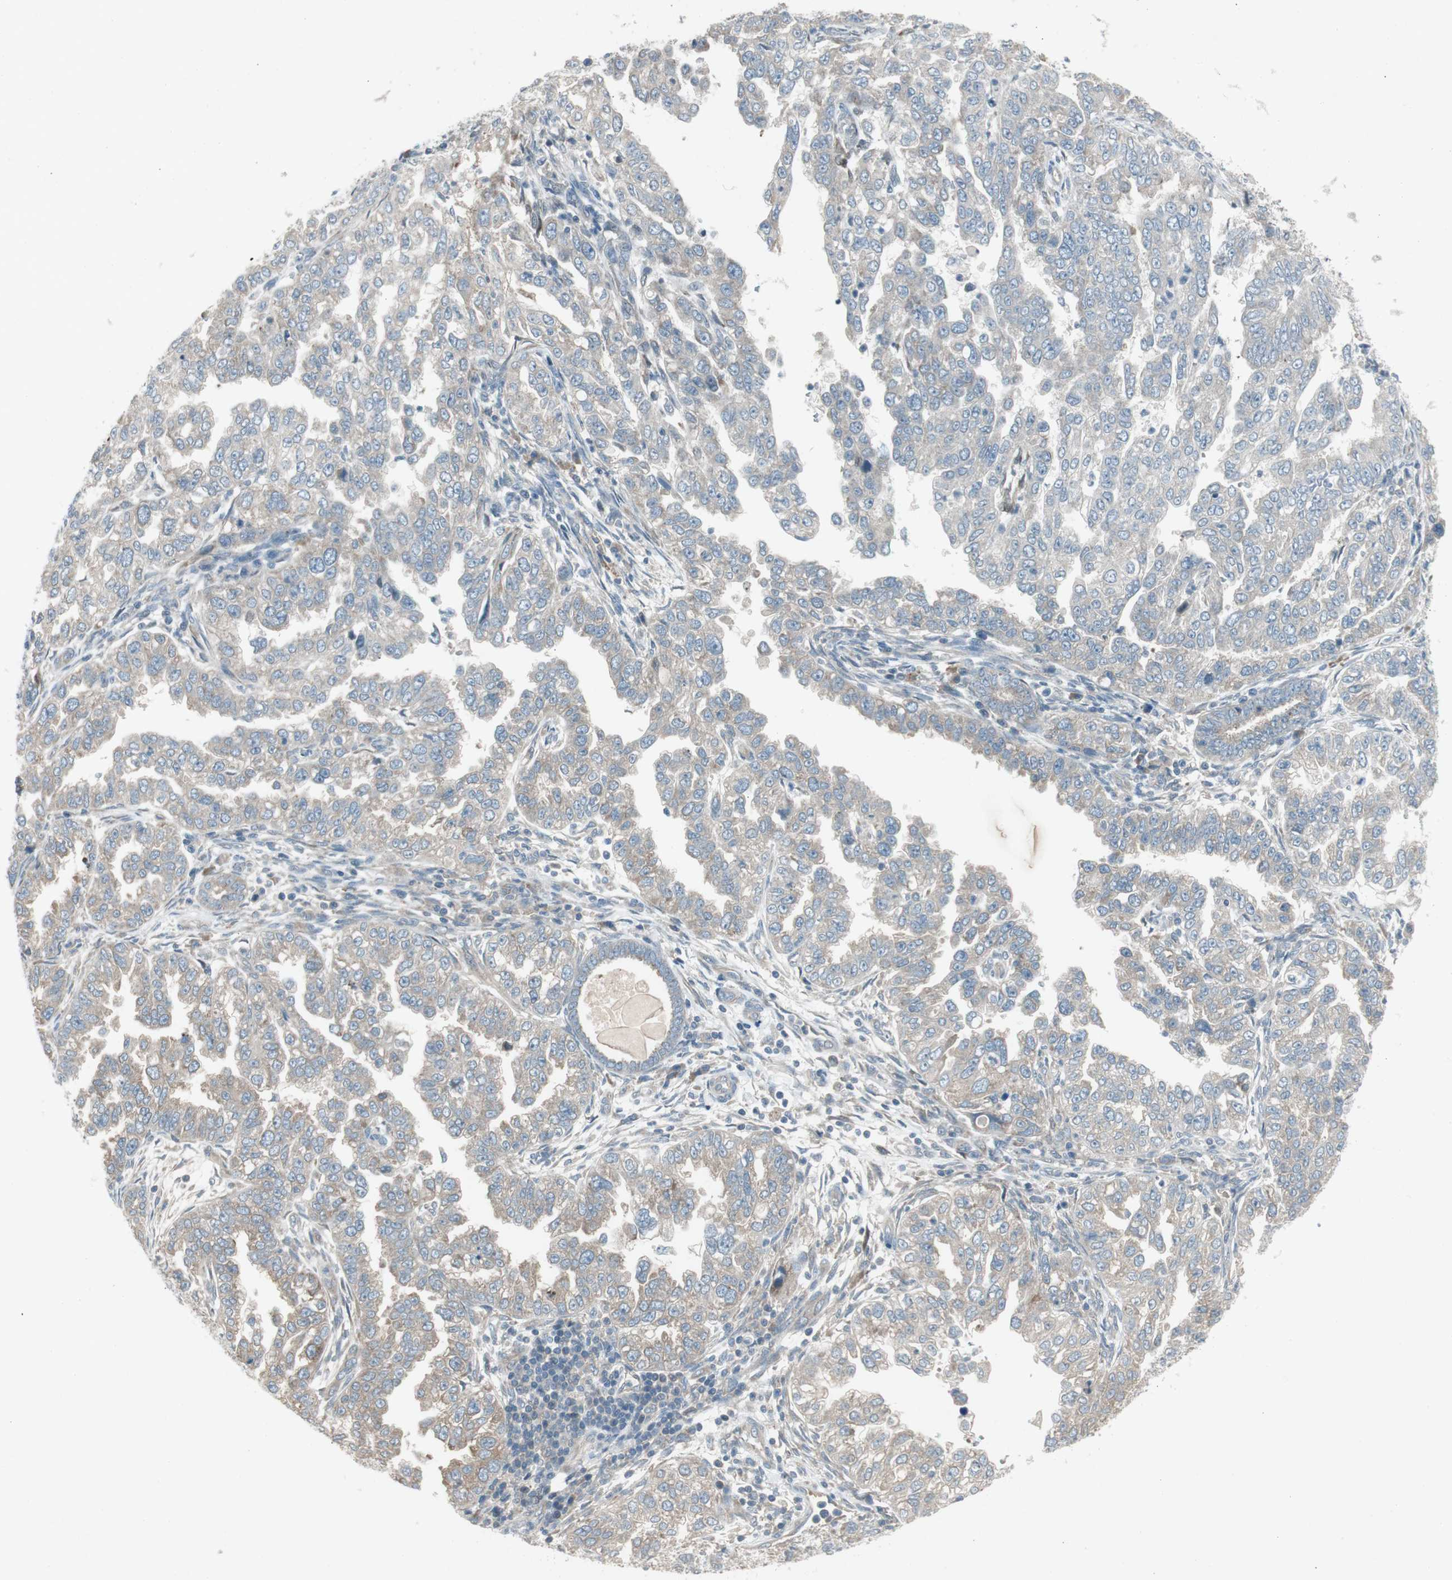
{"staining": {"intensity": "weak", "quantity": "<25%", "location": "cytoplasmic/membranous"}, "tissue": "endometrial cancer", "cell_type": "Tumor cells", "image_type": "cancer", "snomed": [{"axis": "morphology", "description": "Adenocarcinoma, NOS"}, {"axis": "topography", "description": "Endometrium"}], "caption": "A micrograph of human endometrial cancer is negative for staining in tumor cells. (DAB (3,3'-diaminobenzidine) immunohistochemistry, high magnification).", "gene": "PANK2", "patient": {"sex": "female", "age": 85}}